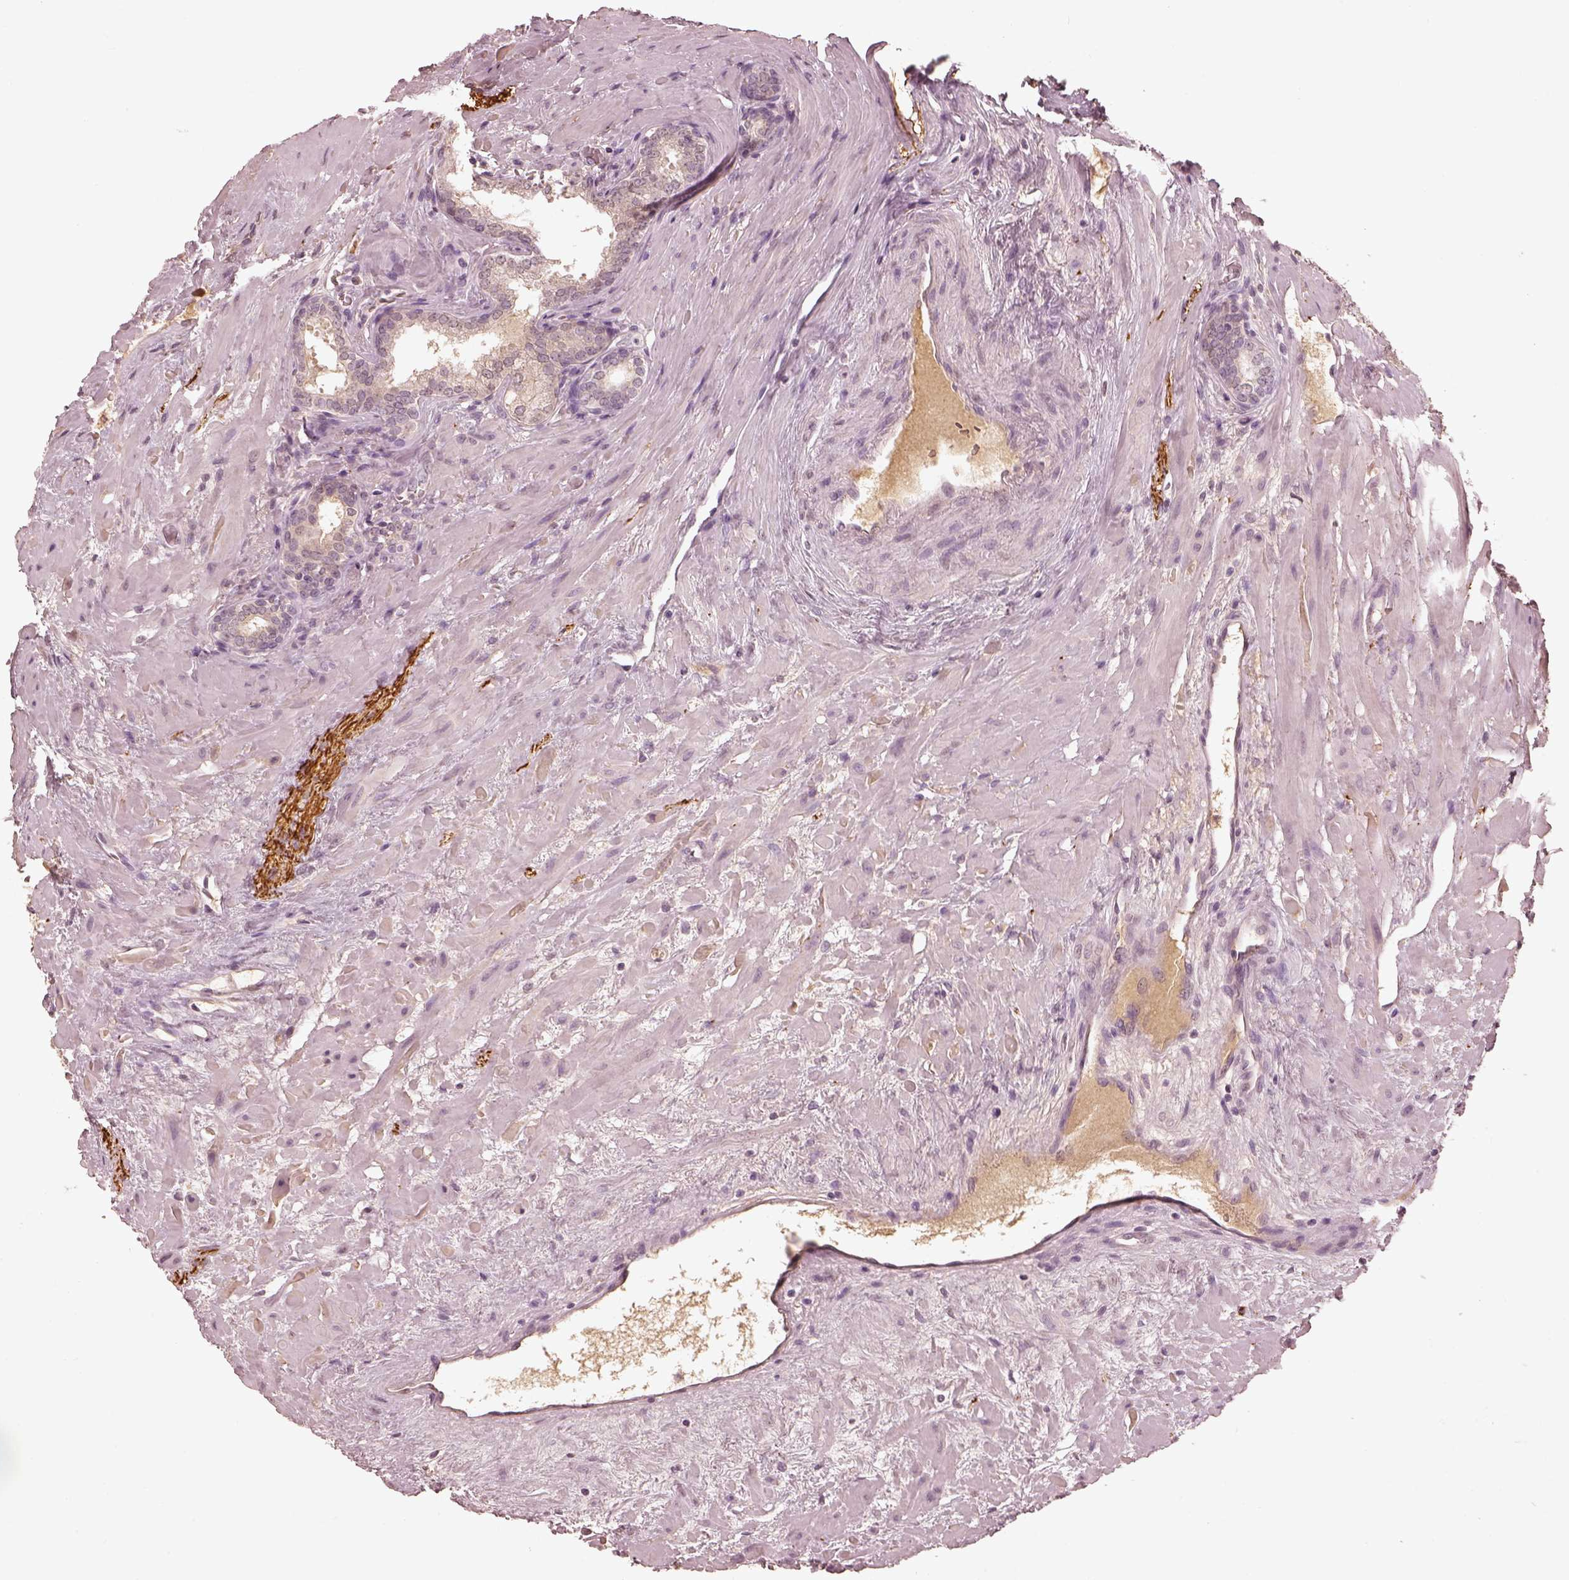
{"staining": {"intensity": "negative", "quantity": "none", "location": "none"}, "tissue": "prostate cancer", "cell_type": "Tumor cells", "image_type": "cancer", "snomed": [{"axis": "morphology", "description": "Adenocarcinoma, NOS"}, {"axis": "topography", "description": "Prostate"}], "caption": "Image shows no protein positivity in tumor cells of prostate cancer (adenocarcinoma) tissue. (Stains: DAB (3,3'-diaminobenzidine) immunohistochemistry (IHC) with hematoxylin counter stain, Microscopy: brightfield microscopy at high magnification).", "gene": "CALR3", "patient": {"sex": "male", "age": 66}}